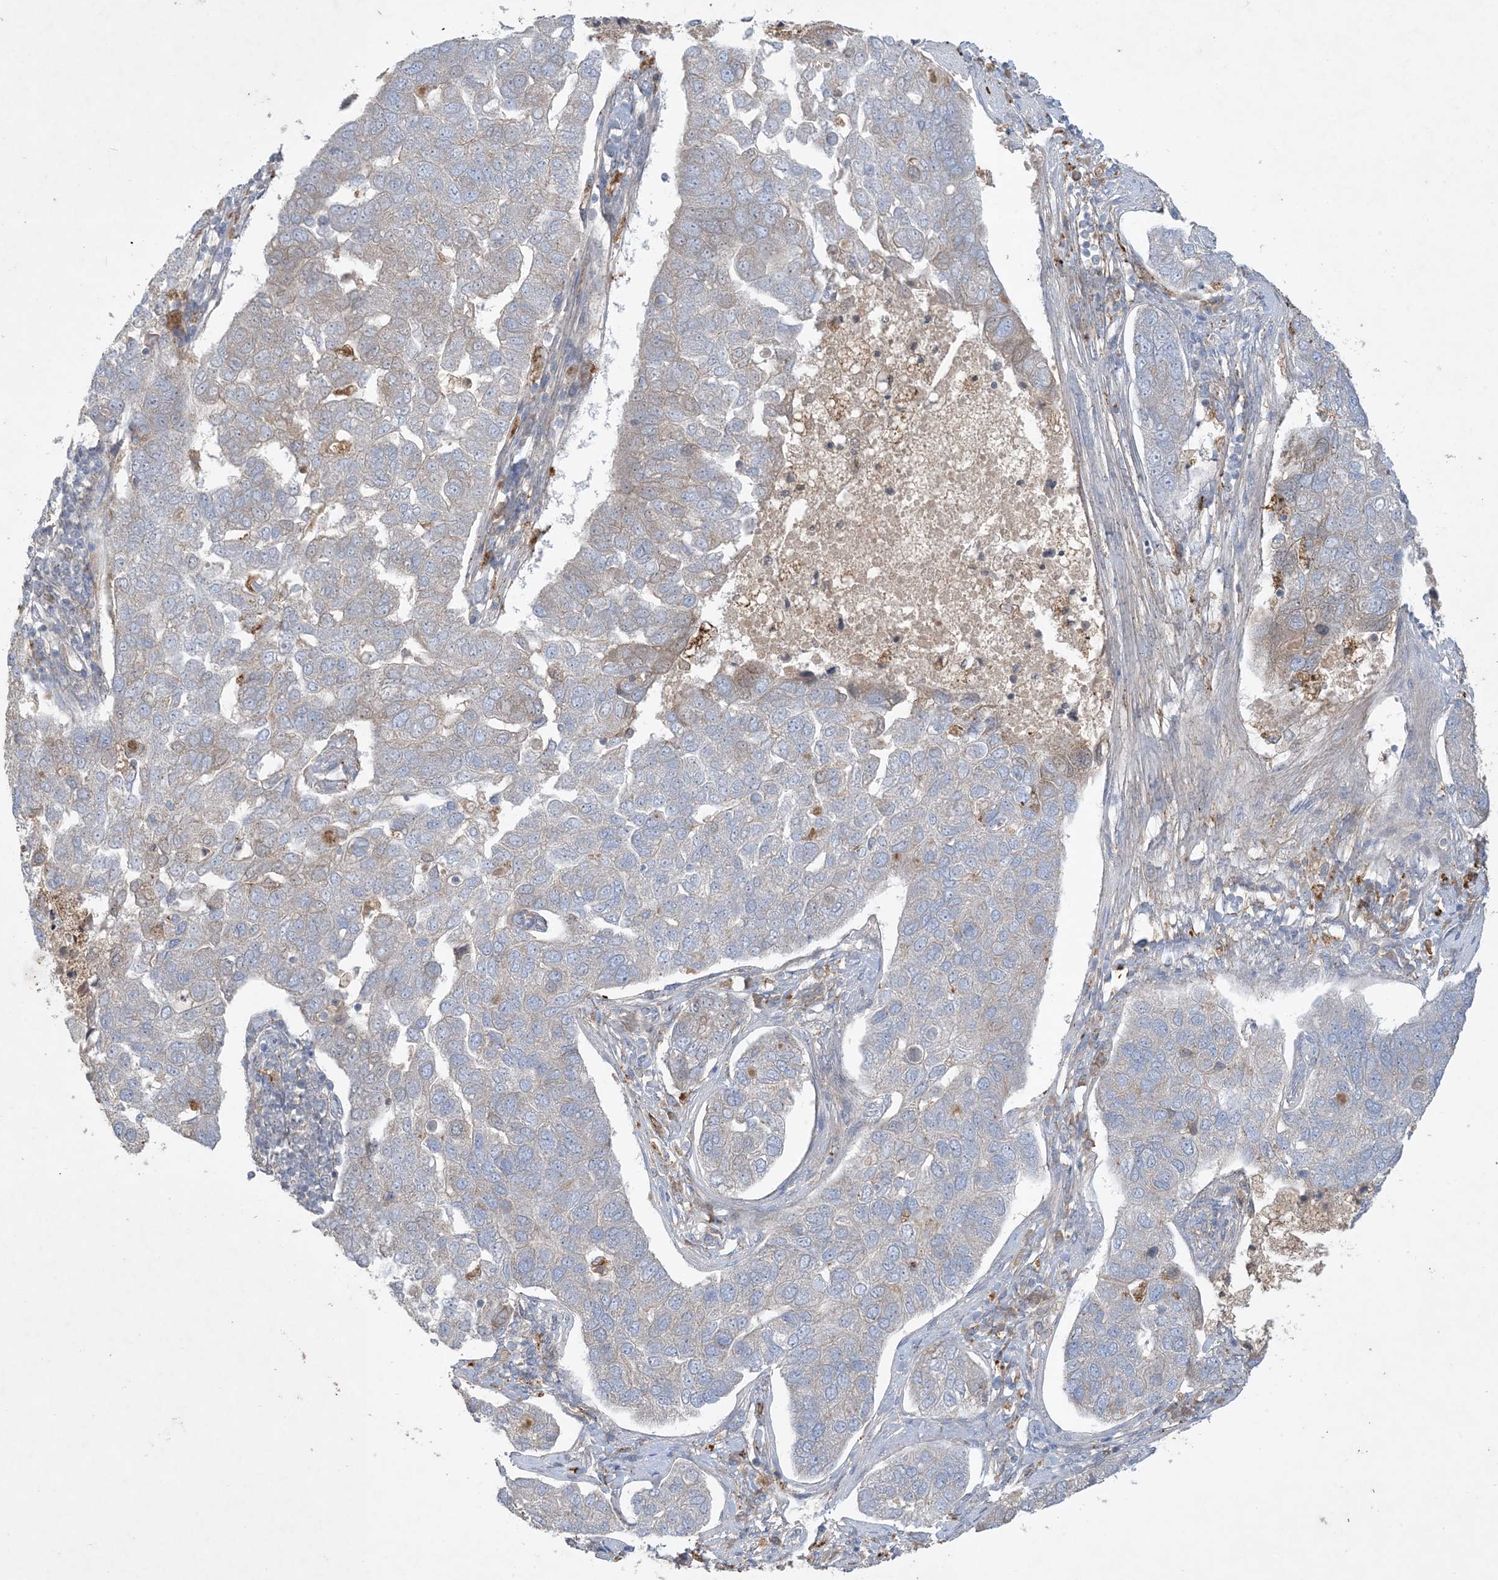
{"staining": {"intensity": "negative", "quantity": "none", "location": "none"}, "tissue": "pancreatic cancer", "cell_type": "Tumor cells", "image_type": "cancer", "snomed": [{"axis": "morphology", "description": "Adenocarcinoma, NOS"}, {"axis": "topography", "description": "Pancreas"}], "caption": "DAB (3,3'-diaminobenzidine) immunohistochemical staining of human pancreatic cancer displays no significant staining in tumor cells.", "gene": "MRPS18A", "patient": {"sex": "female", "age": 61}}